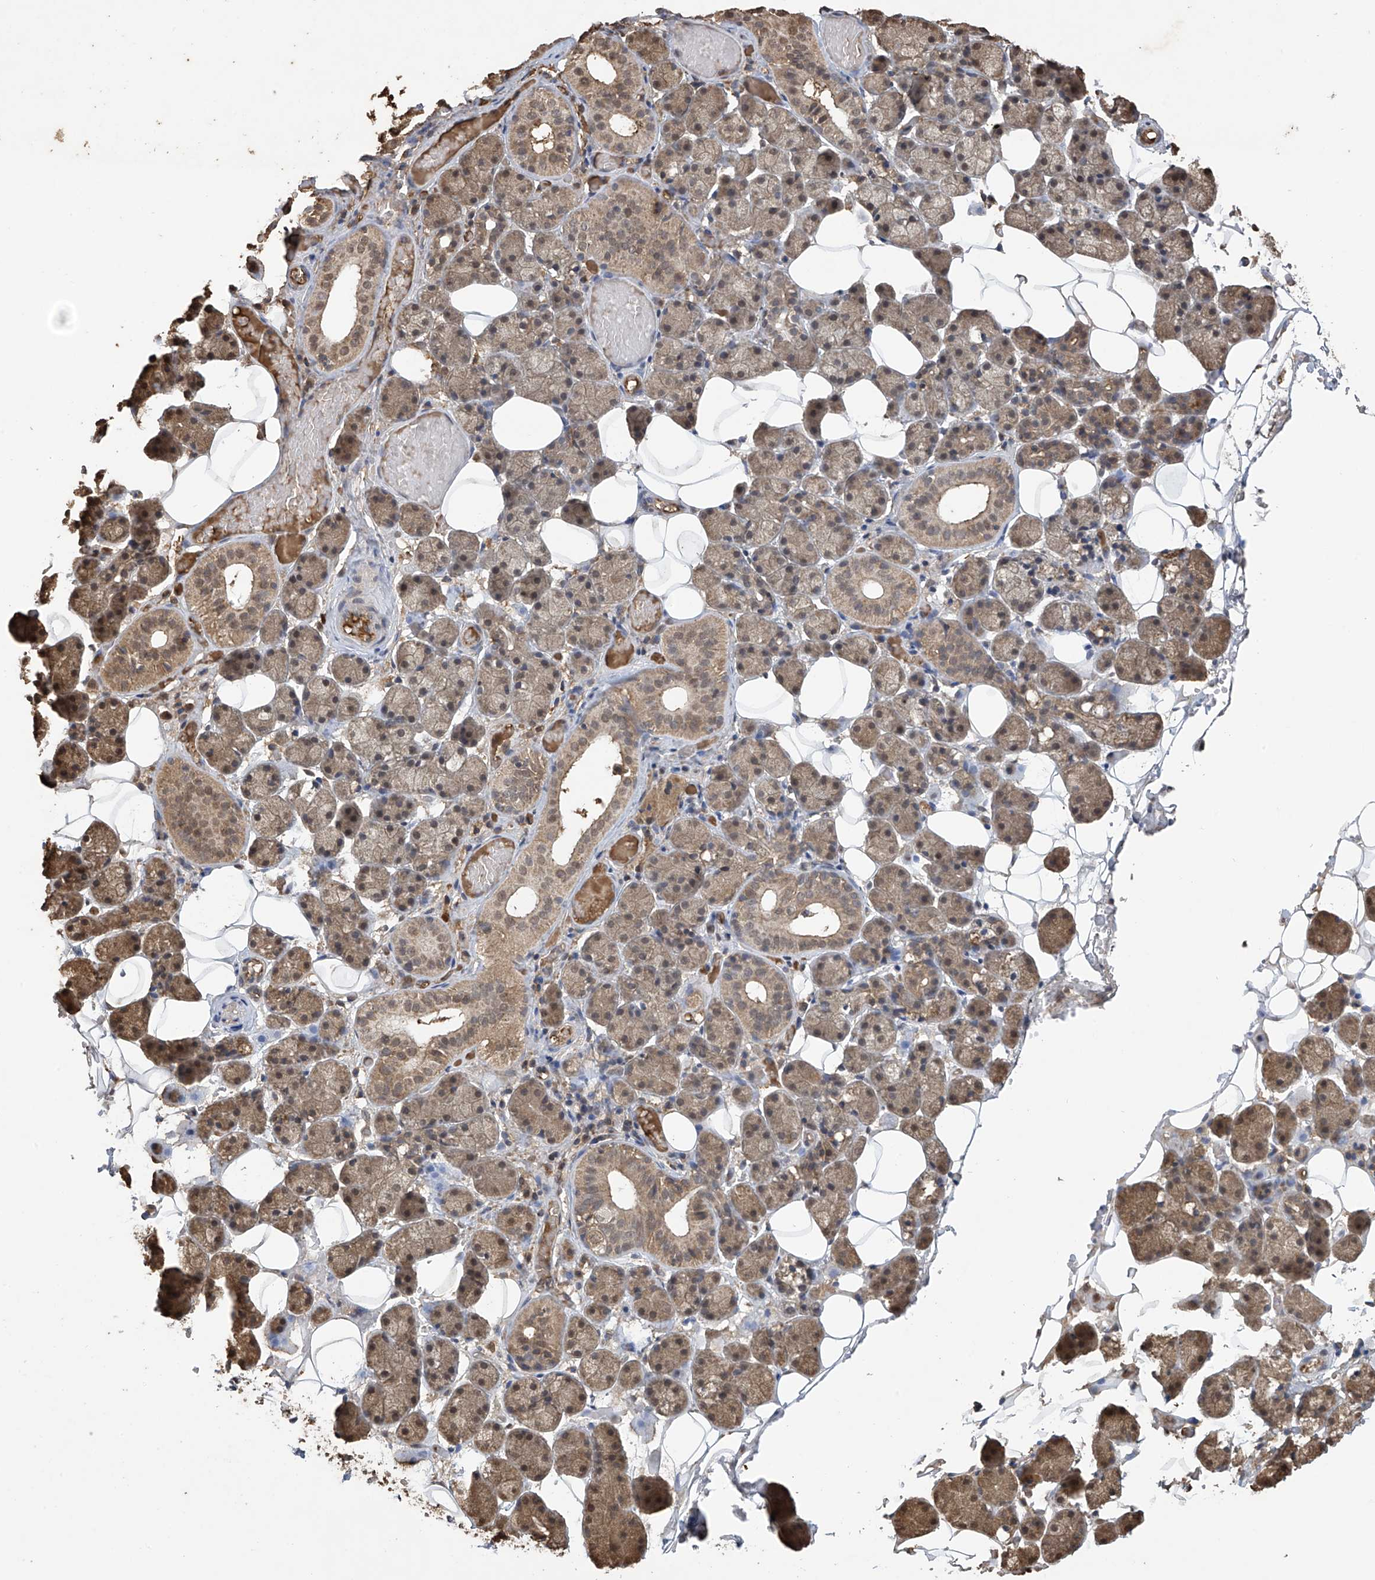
{"staining": {"intensity": "moderate", "quantity": ">75%", "location": "cytoplasmic/membranous"}, "tissue": "salivary gland", "cell_type": "Glandular cells", "image_type": "normal", "snomed": [{"axis": "morphology", "description": "Normal tissue, NOS"}, {"axis": "topography", "description": "Salivary gland"}], "caption": "This is an image of IHC staining of normal salivary gland, which shows moderate expression in the cytoplasmic/membranous of glandular cells.", "gene": "PNPT1", "patient": {"sex": "female", "age": 33}}